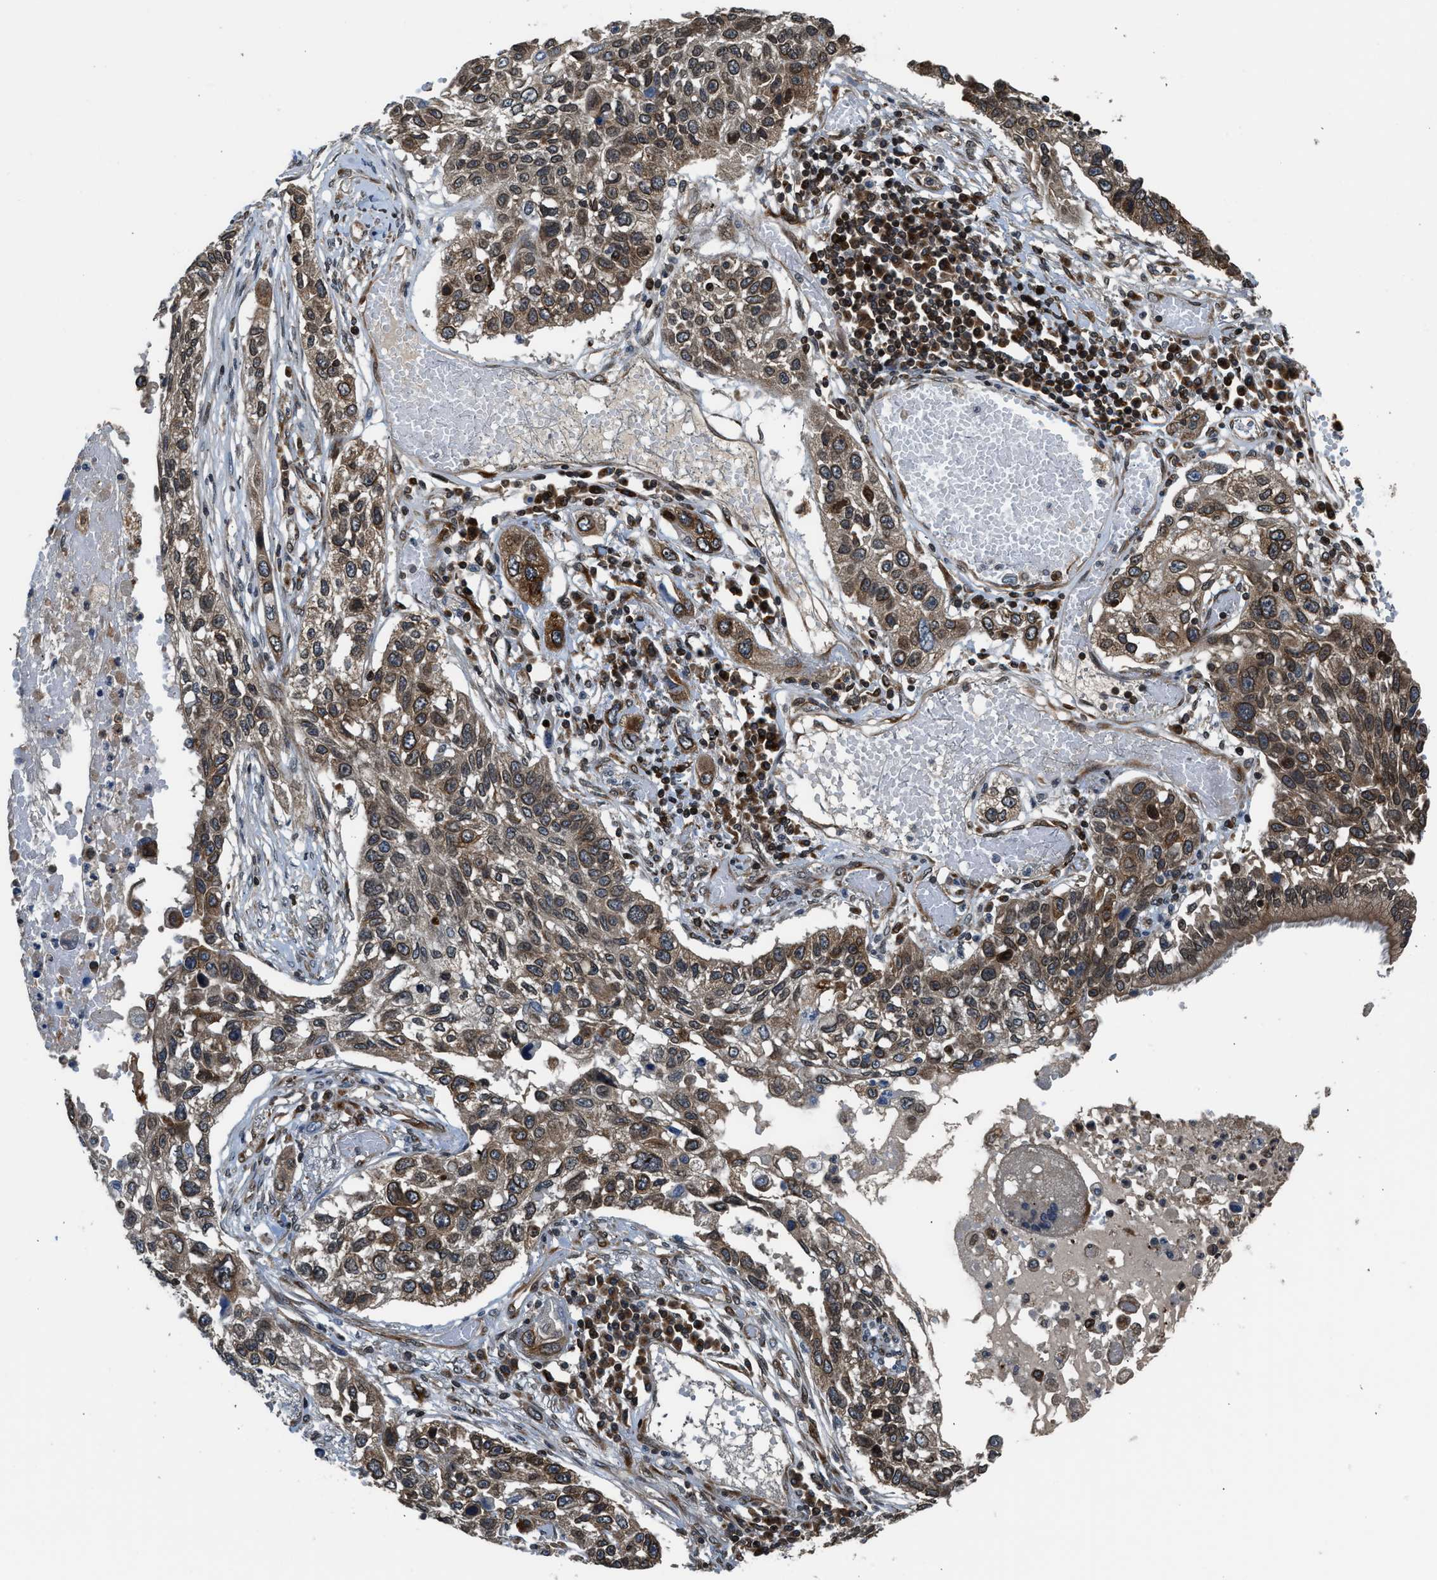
{"staining": {"intensity": "moderate", "quantity": "25%-75%", "location": "cytoplasmic/membranous"}, "tissue": "lung cancer", "cell_type": "Tumor cells", "image_type": "cancer", "snomed": [{"axis": "morphology", "description": "Squamous cell carcinoma, NOS"}, {"axis": "topography", "description": "Lung"}], "caption": "Protein expression analysis of human lung squamous cell carcinoma reveals moderate cytoplasmic/membranous positivity in about 25%-75% of tumor cells. Nuclei are stained in blue.", "gene": "RETREG3", "patient": {"sex": "male", "age": 71}}